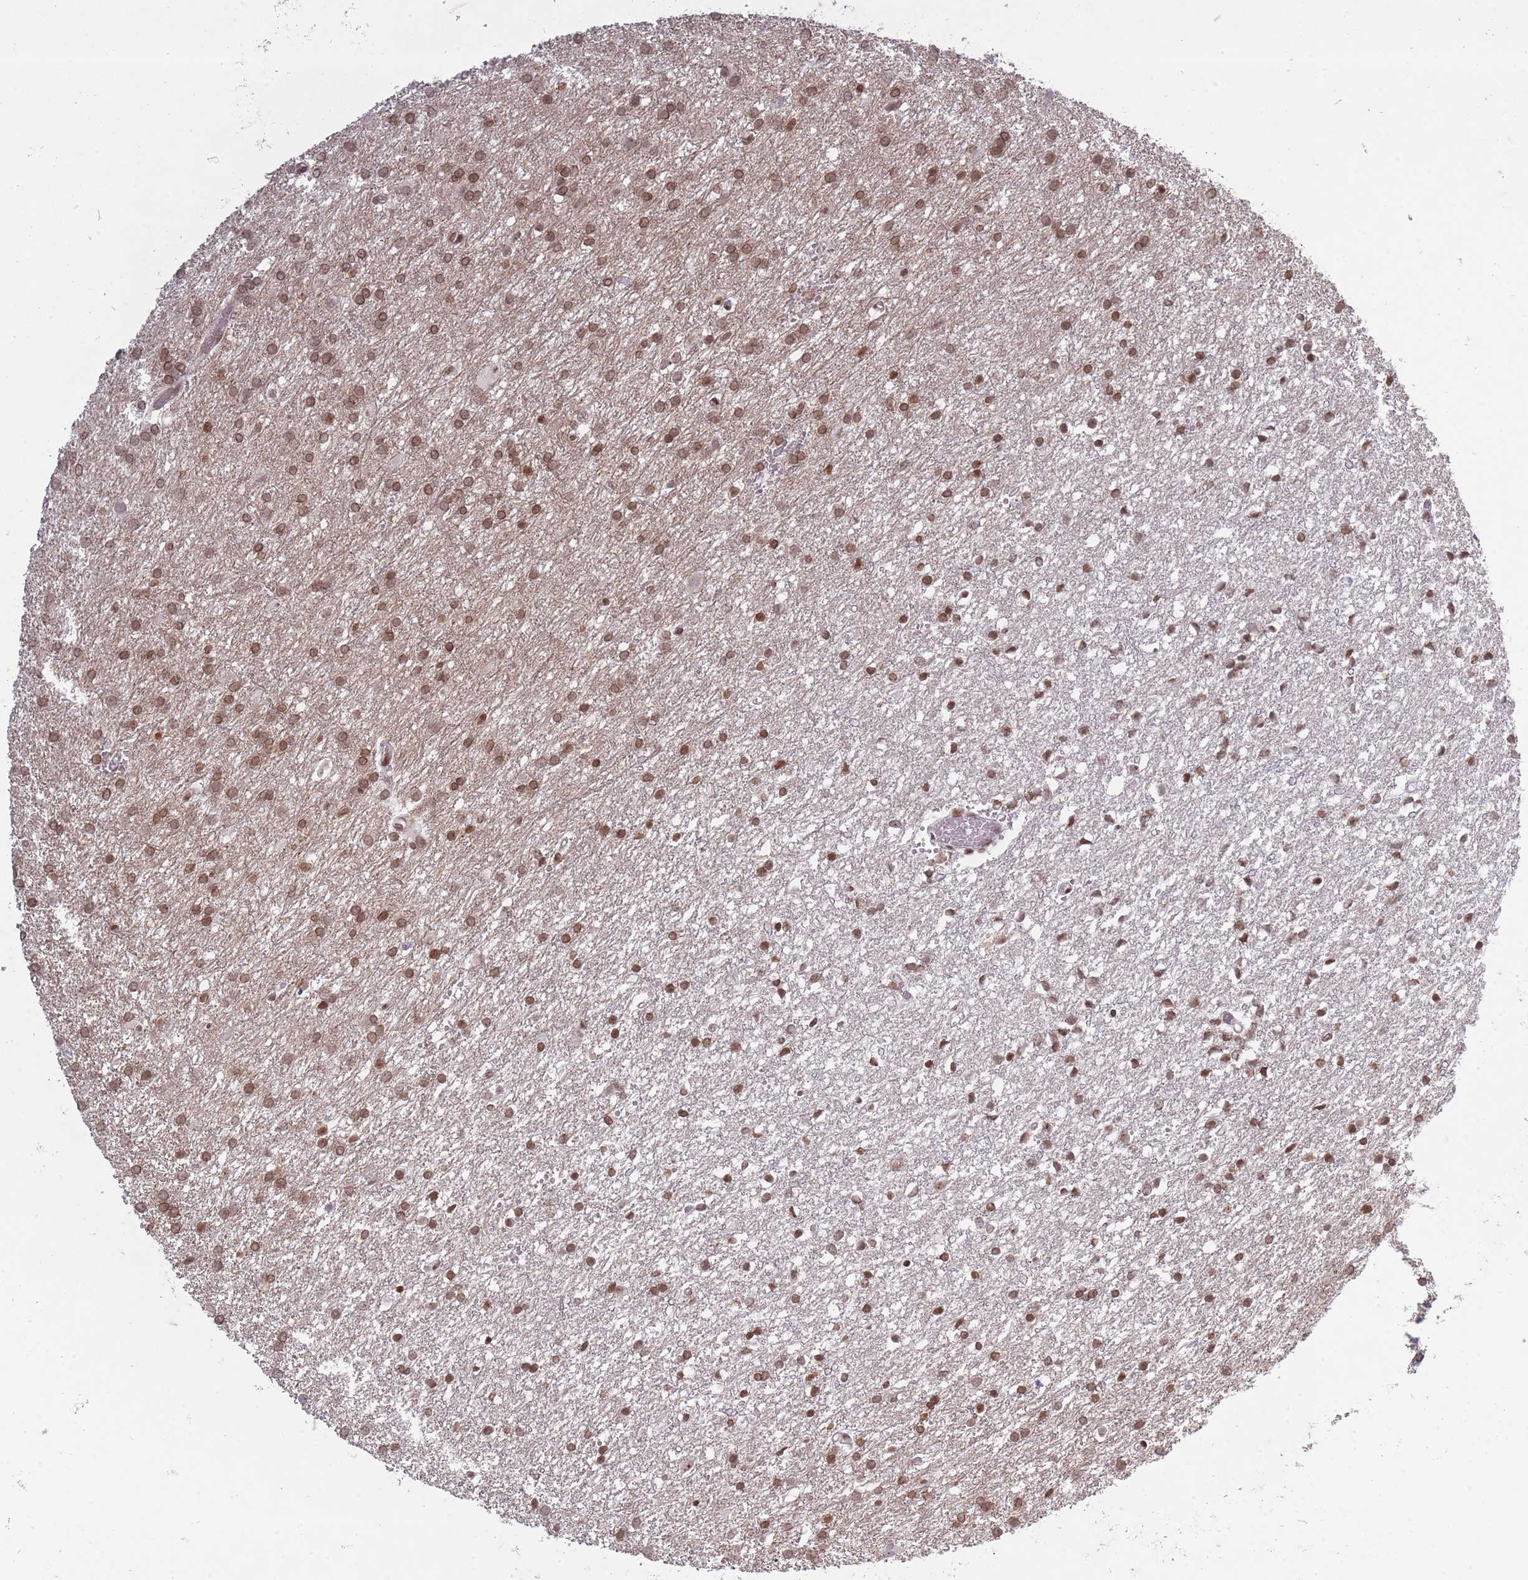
{"staining": {"intensity": "moderate", "quantity": ">75%", "location": "nuclear"}, "tissue": "glioma", "cell_type": "Tumor cells", "image_type": "cancer", "snomed": [{"axis": "morphology", "description": "Glioma, malignant, High grade"}, {"axis": "topography", "description": "Brain"}], "caption": "Moderate nuclear protein staining is appreciated in about >75% of tumor cells in malignant glioma (high-grade).", "gene": "TMC6", "patient": {"sex": "female", "age": 50}}